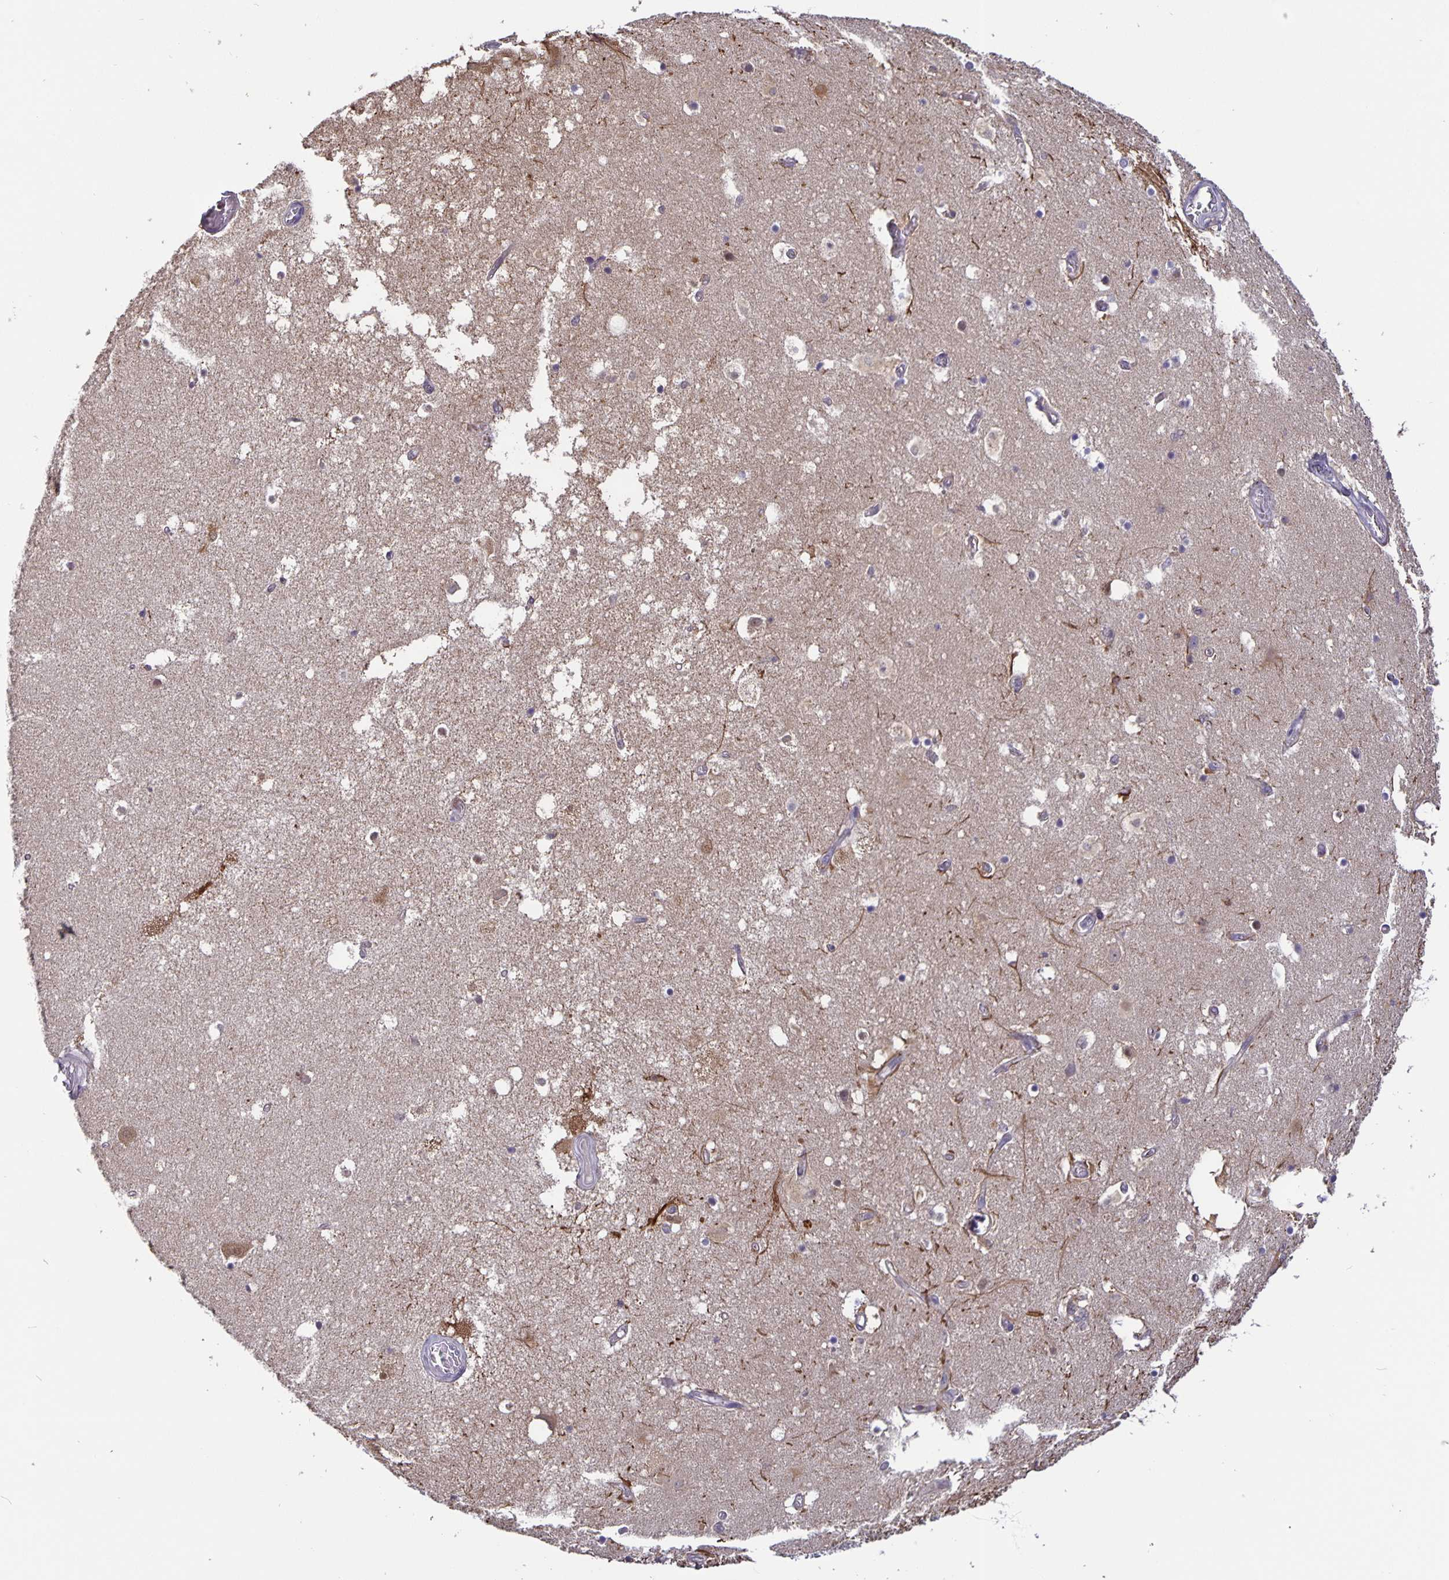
{"staining": {"intensity": "negative", "quantity": "none", "location": "none"}, "tissue": "hippocampus", "cell_type": "Glial cells", "image_type": "normal", "snomed": [{"axis": "morphology", "description": "Normal tissue, NOS"}, {"axis": "topography", "description": "Hippocampus"}], "caption": "This is an IHC photomicrograph of unremarkable human hippocampus. There is no expression in glial cells.", "gene": "FEM1C", "patient": {"sex": "female", "age": 52}}